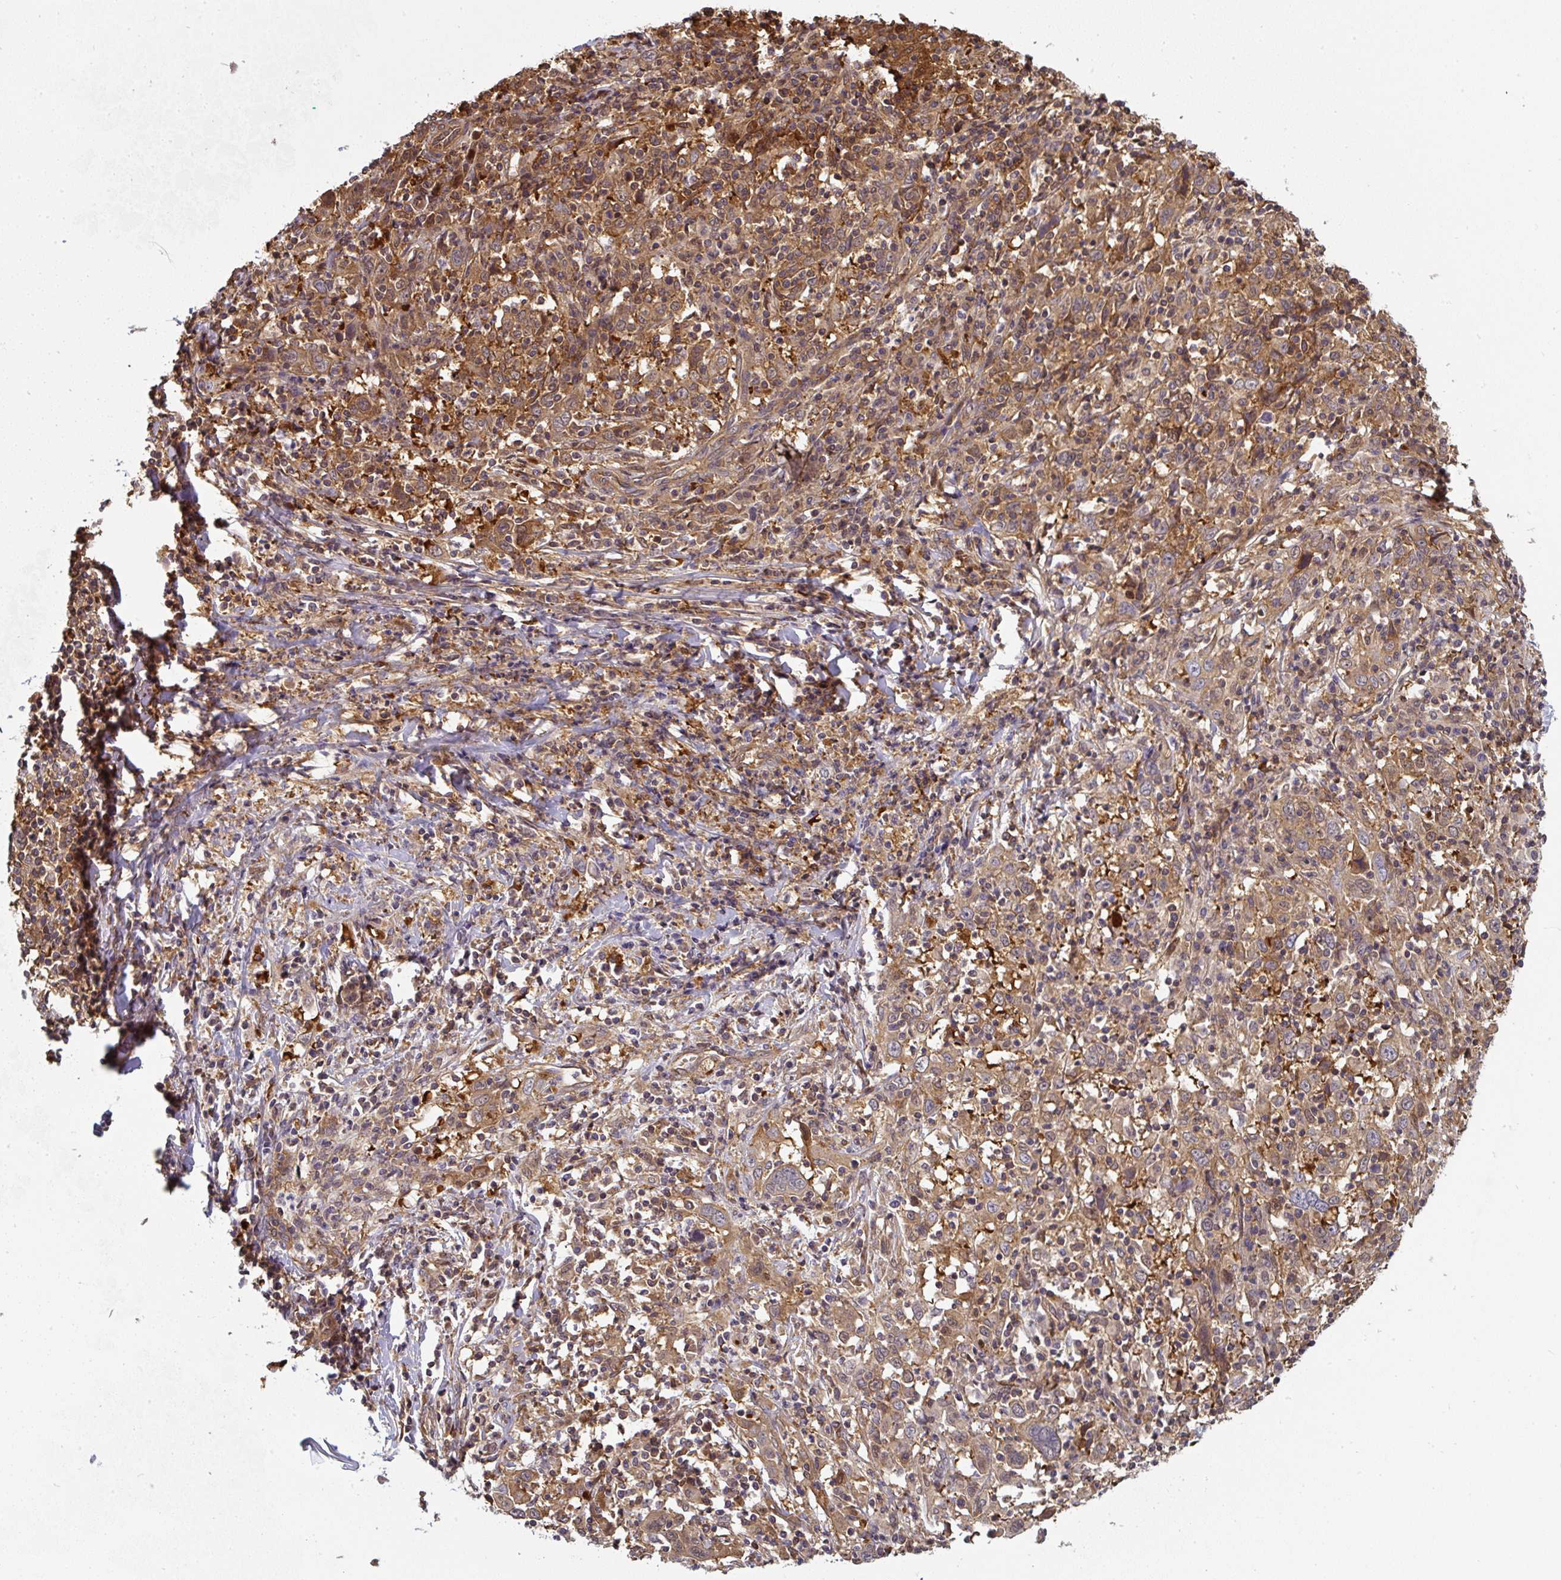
{"staining": {"intensity": "weak", "quantity": ">75%", "location": "cytoplasmic/membranous"}, "tissue": "cervical cancer", "cell_type": "Tumor cells", "image_type": "cancer", "snomed": [{"axis": "morphology", "description": "Squamous cell carcinoma, NOS"}, {"axis": "topography", "description": "Cervix"}], "caption": "The photomicrograph reveals staining of squamous cell carcinoma (cervical), revealing weak cytoplasmic/membranous protein staining (brown color) within tumor cells.", "gene": "ST13", "patient": {"sex": "female", "age": 46}}